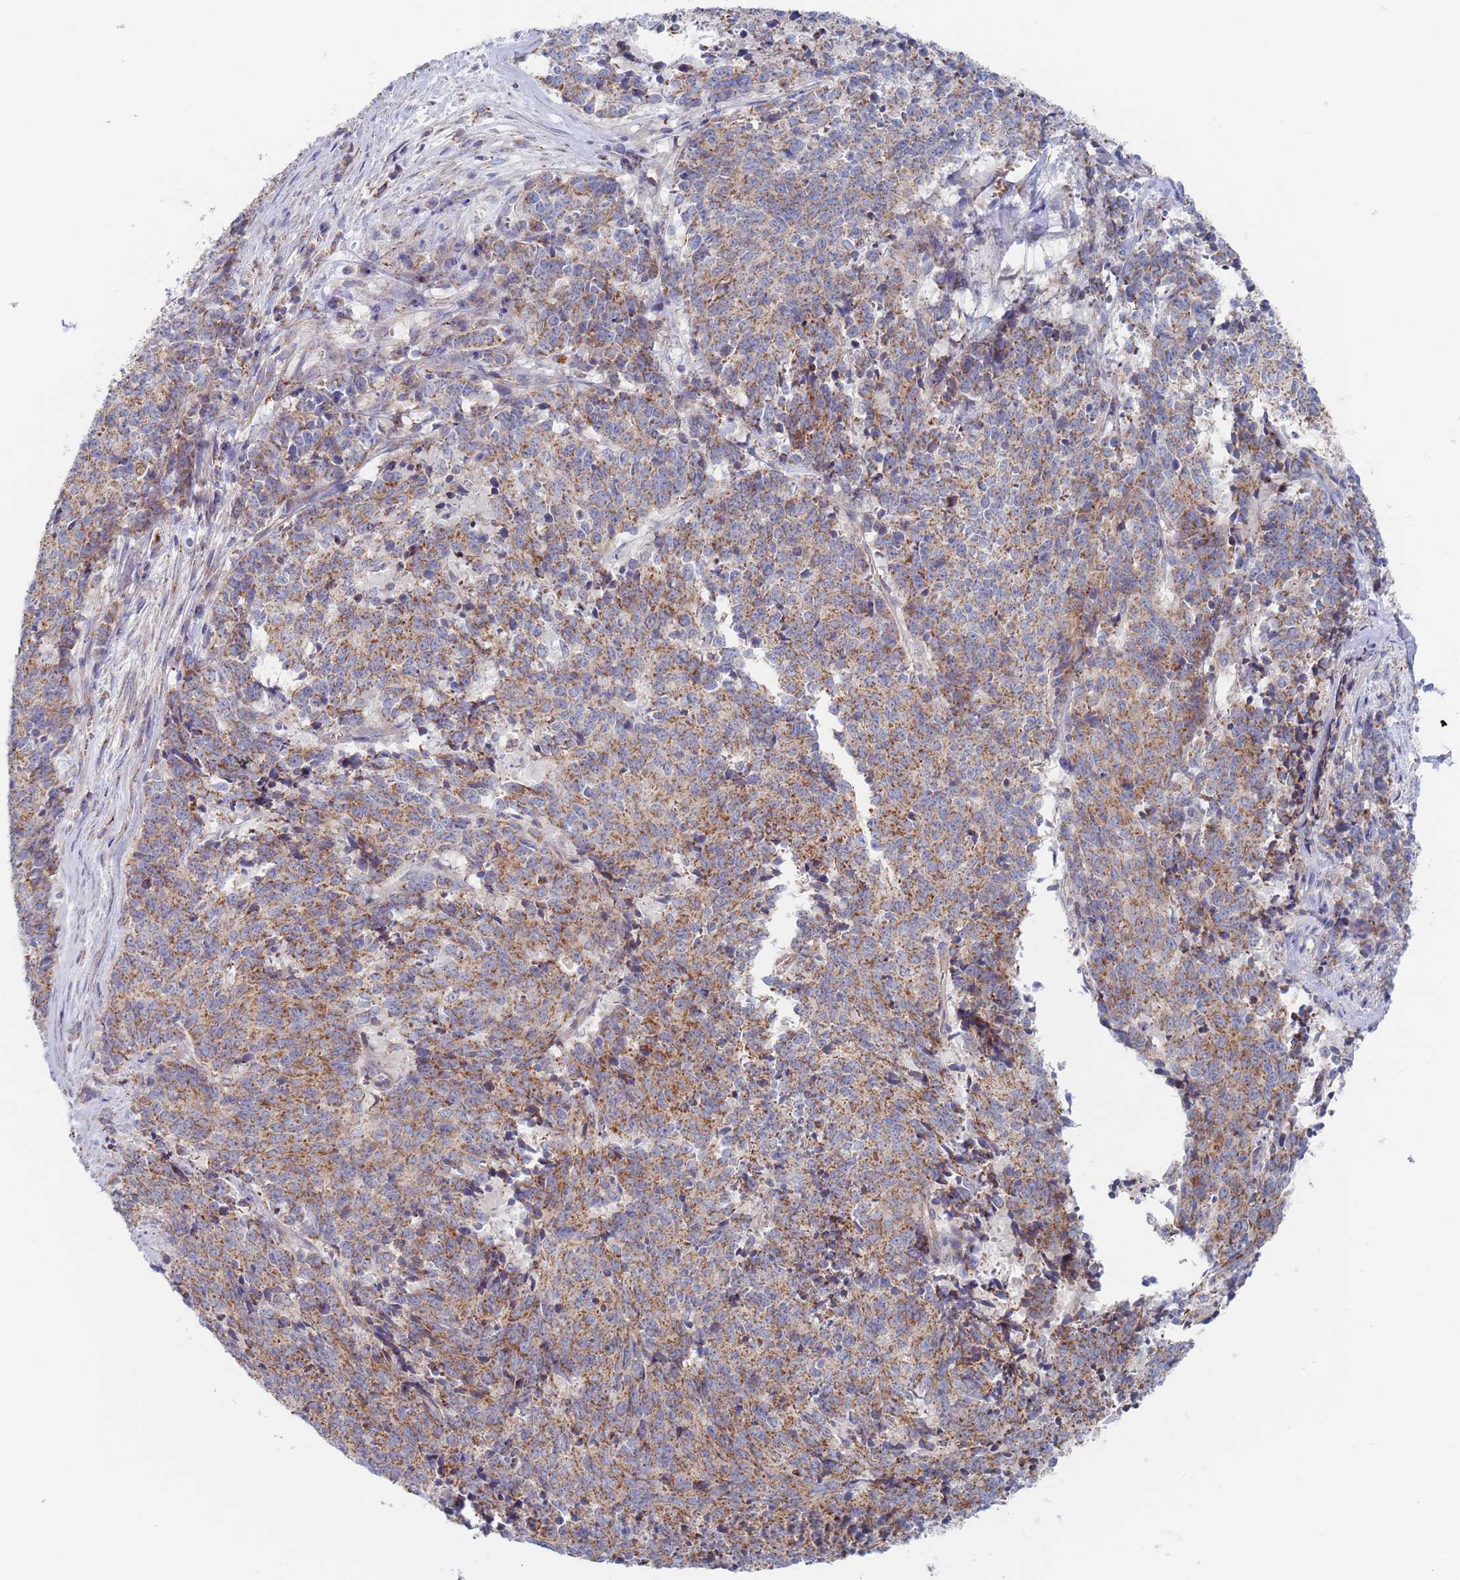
{"staining": {"intensity": "moderate", "quantity": ">75%", "location": "cytoplasmic/membranous"}, "tissue": "cervical cancer", "cell_type": "Tumor cells", "image_type": "cancer", "snomed": [{"axis": "morphology", "description": "Squamous cell carcinoma, NOS"}, {"axis": "topography", "description": "Cervix"}], "caption": "High-magnification brightfield microscopy of squamous cell carcinoma (cervical) stained with DAB (brown) and counterstained with hematoxylin (blue). tumor cells exhibit moderate cytoplasmic/membranous positivity is appreciated in approximately>75% of cells.", "gene": "CHCHD6", "patient": {"sex": "female", "age": 29}}